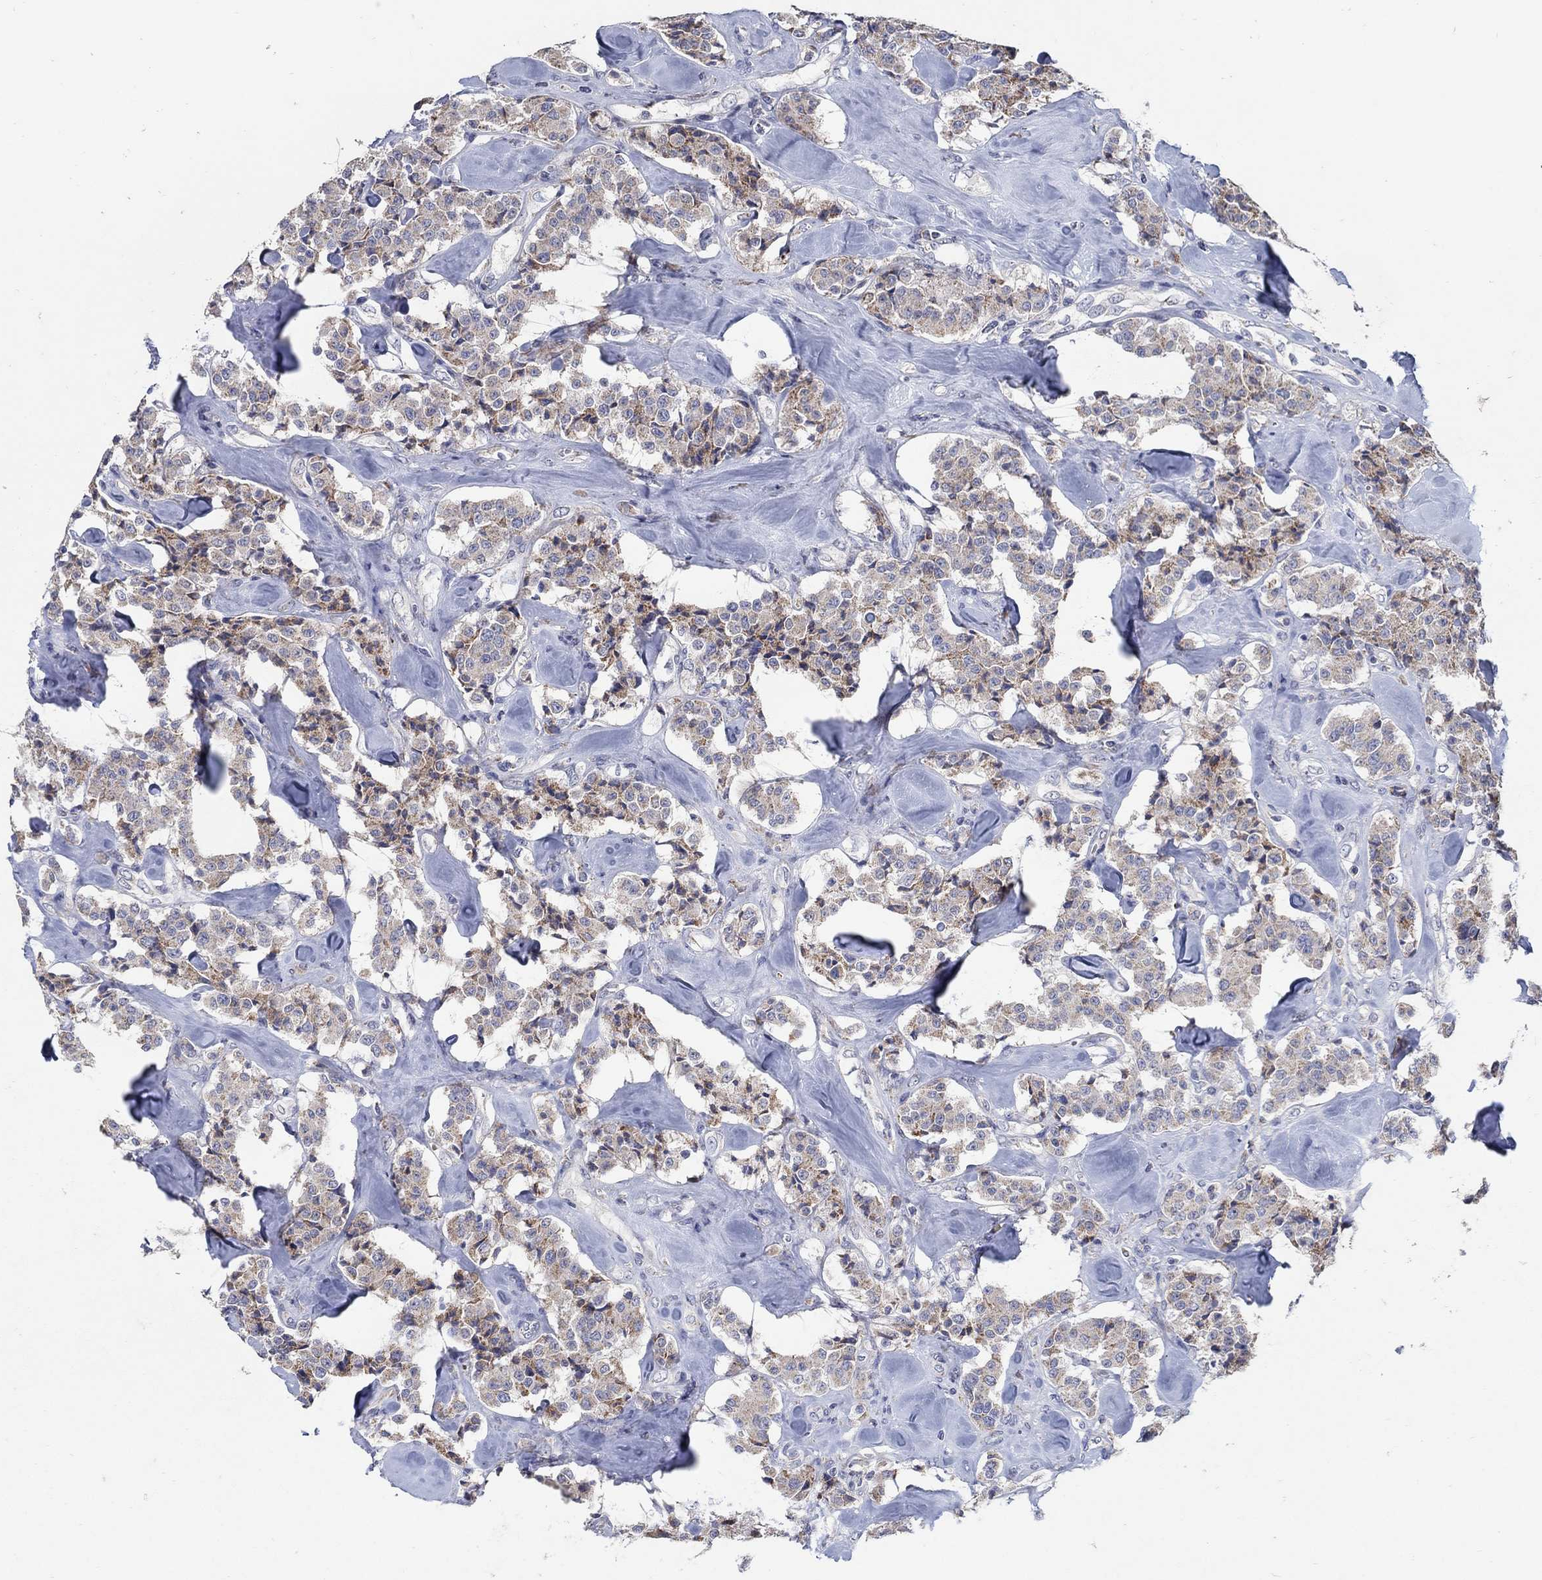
{"staining": {"intensity": "weak", "quantity": "25%-75%", "location": "cytoplasmic/membranous"}, "tissue": "carcinoid", "cell_type": "Tumor cells", "image_type": "cancer", "snomed": [{"axis": "morphology", "description": "Carcinoid, malignant, NOS"}, {"axis": "topography", "description": "Pancreas"}], "caption": "The photomicrograph reveals a brown stain indicating the presence of a protein in the cytoplasmic/membranous of tumor cells in carcinoid (malignant). (Brightfield microscopy of DAB IHC at high magnification).", "gene": "HMX2", "patient": {"sex": "male", "age": 41}}